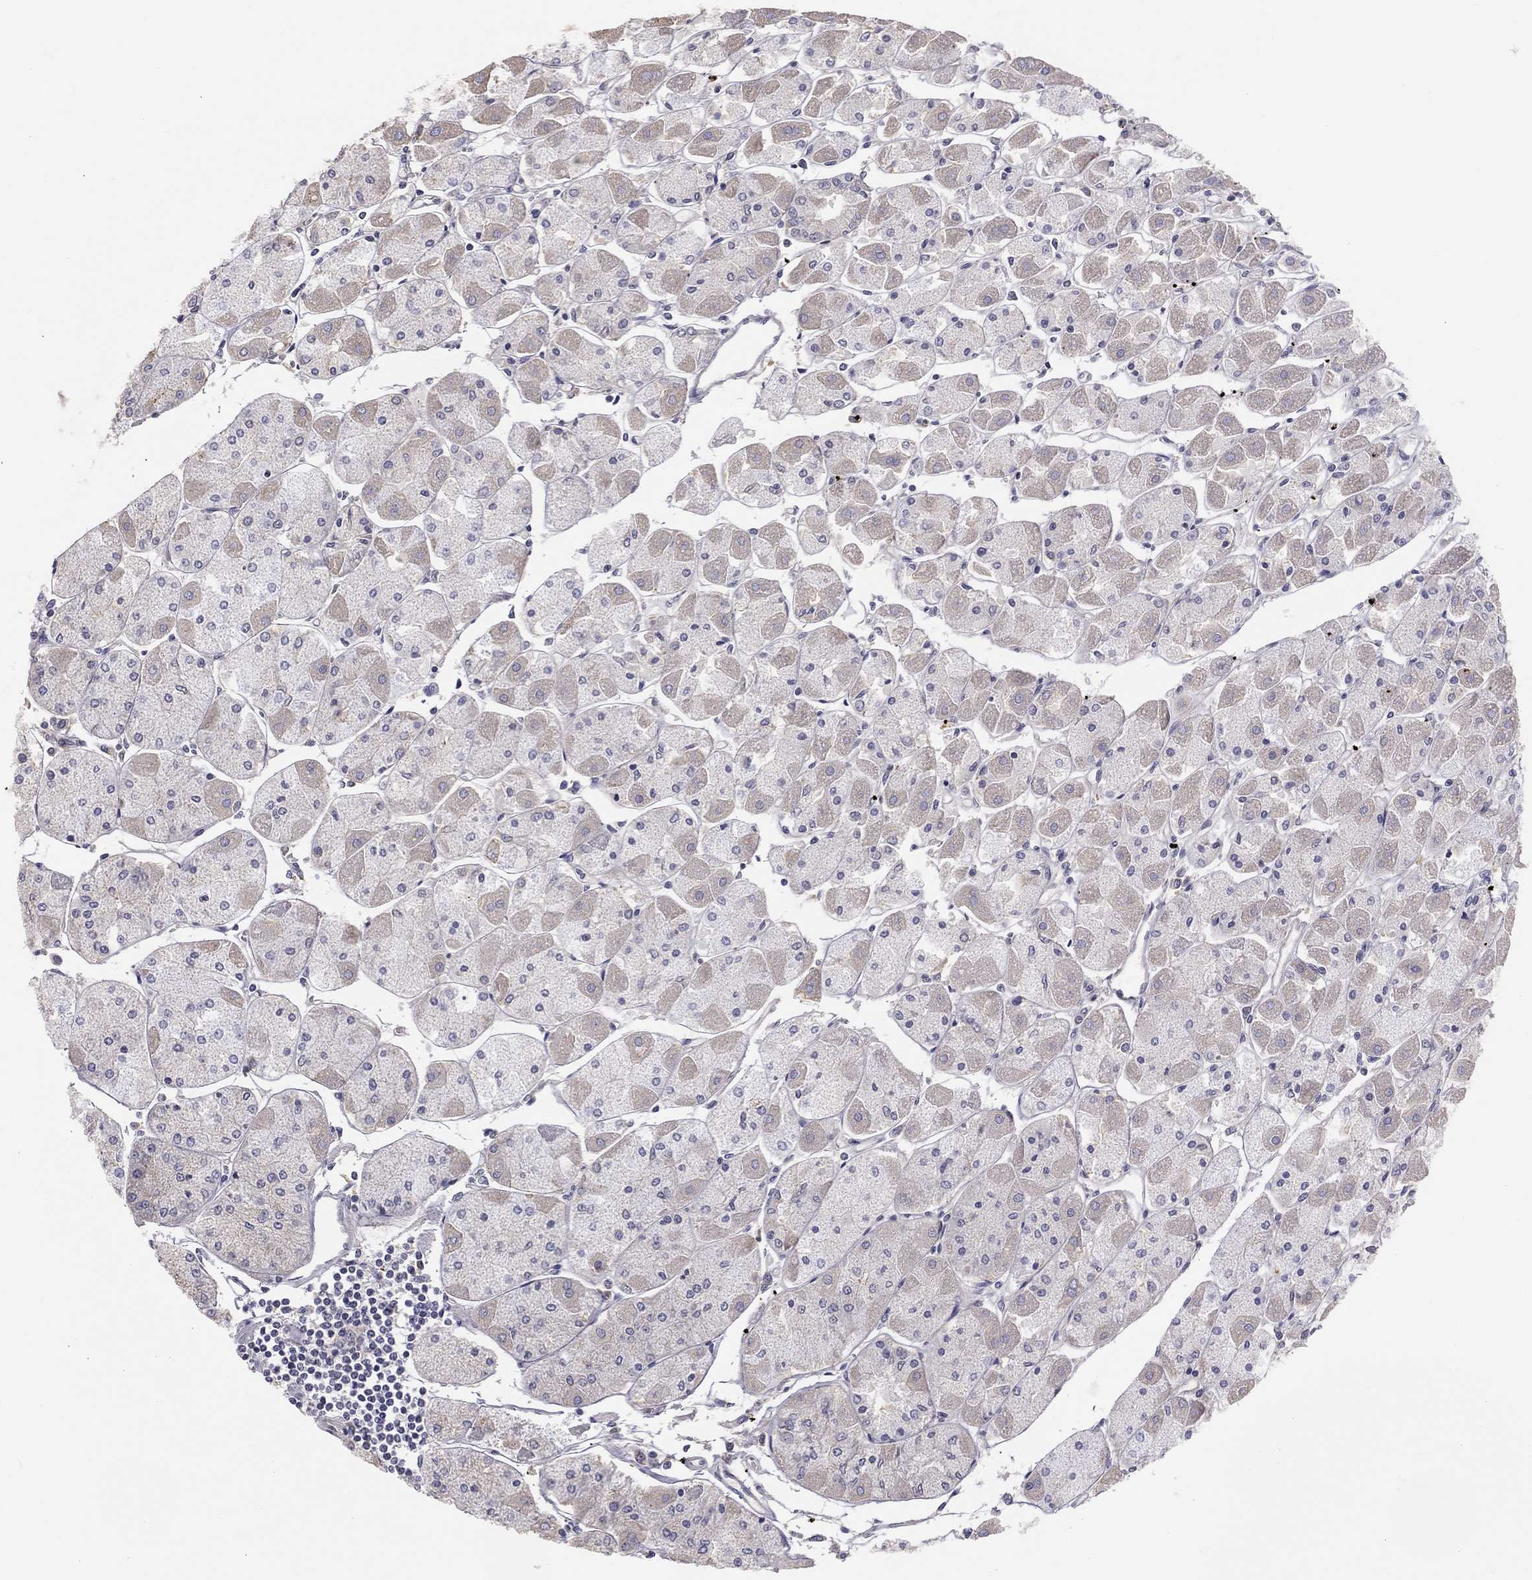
{"staining": {"intensity": "negative", "quantity": "none", "location": "none"}, "tissue": "stomach", "cell_type": "Glandular cells", "image_type": "normal", "snomed": [{"axis": "morphology", "description": "Normal tissue, NOS"}, {"axis": "topography", "description": "Stomach"}], "caption": "Glandular cells show no significant expression in benign stomach. (DAB (3,3'-diaminobenzidine) immunohistochemistry (IHC), high magnification).", "gene": "MUC13", "patient": {"sex": "male", "age": 70}}